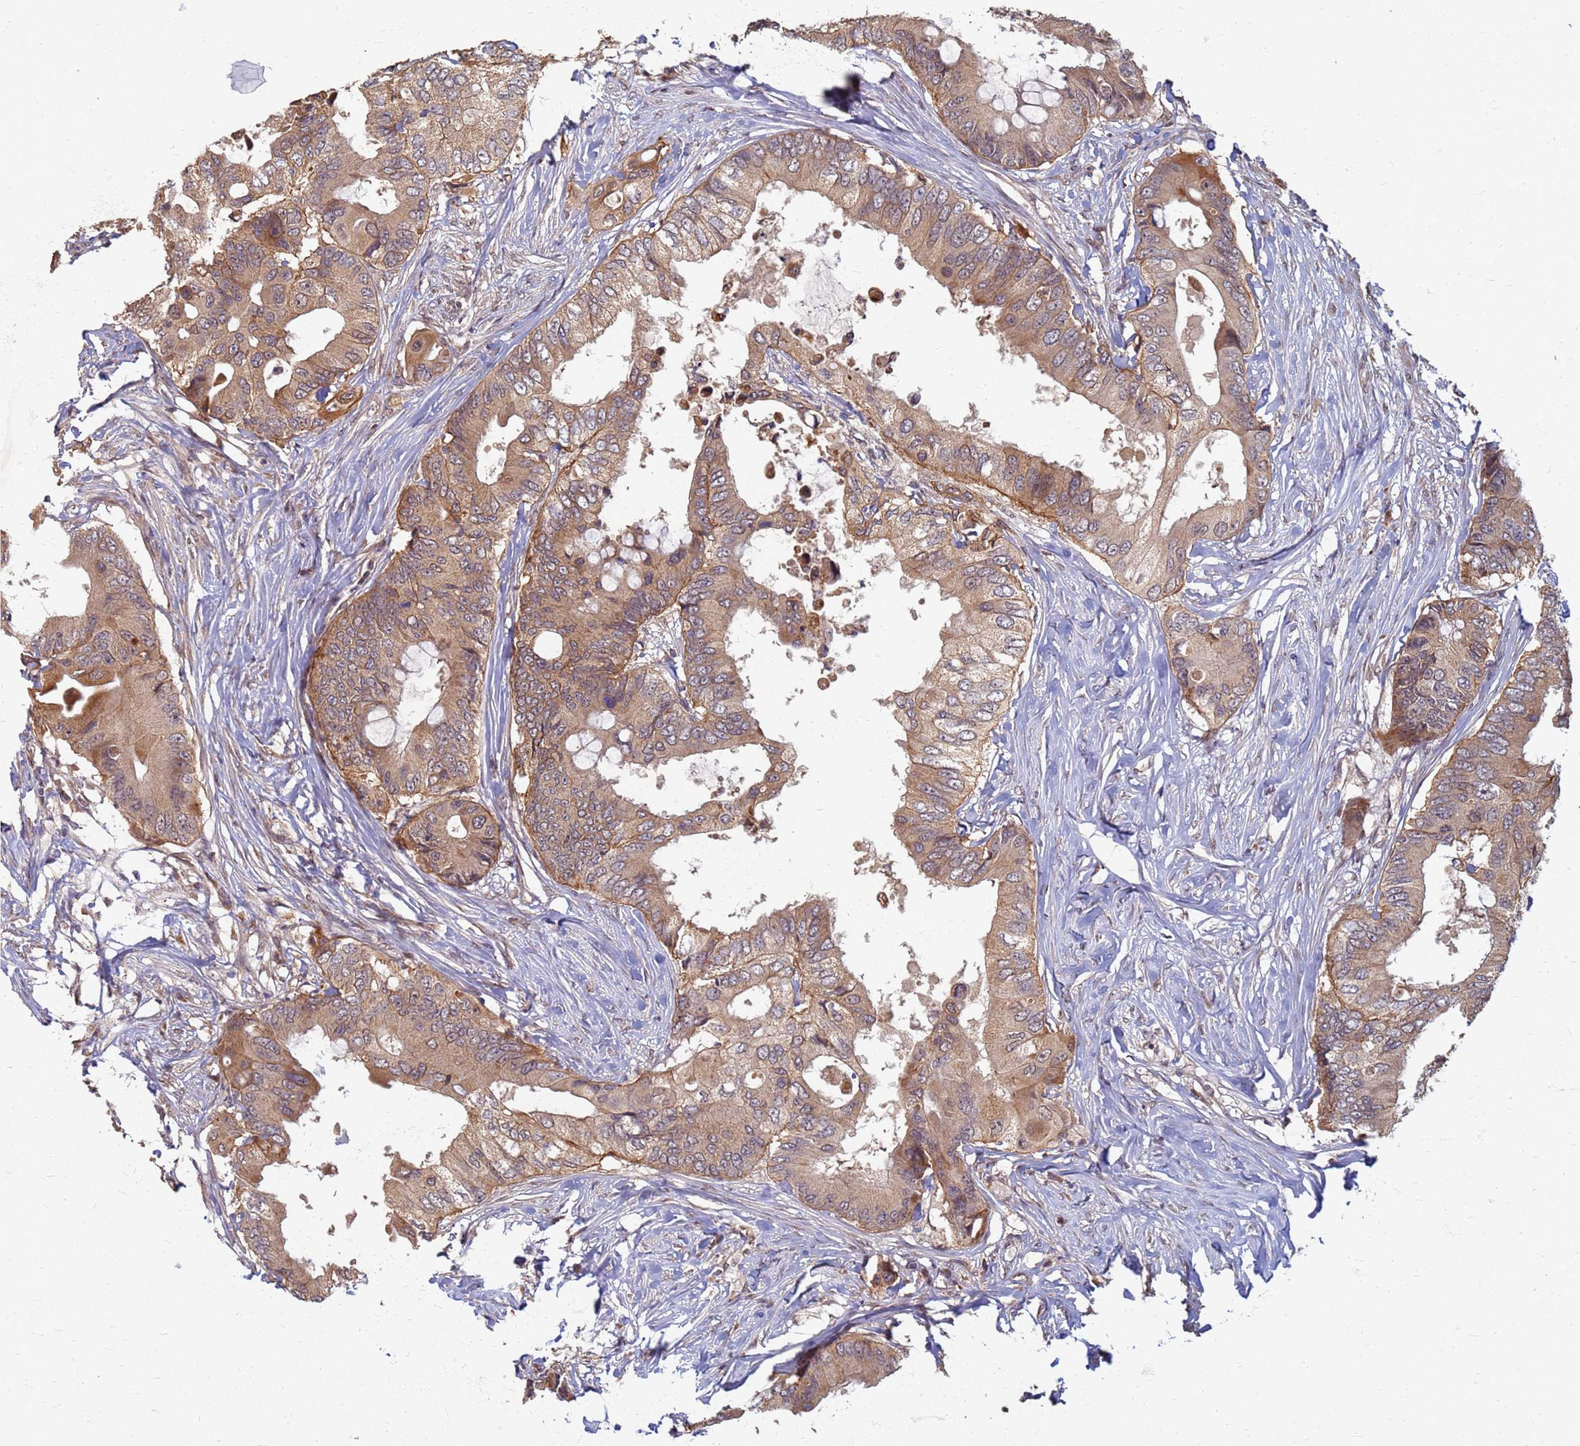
{"staining": {"intensity": "moderate", "quantity": ">75%", "location": "cytoplasmic/membranous"}, "tissue": "colorectal cancer", "cell_type": "Tumor cells", "image_type": "cancer", "snomed": [{"axis": "morphology", "description": "Adenocarcinoma, NOS"}, {"axis": "topography", "description": "Colon"}], "caption": "A brown stain shows moderate cytoplasmic/membranous expression of a protein in colorectal cancer tumor cells. (Brightfield microscopy of DAB IHC at high magnification).", "gene": "ITGB4", "patient": {"sex": "male", "age": 71}}